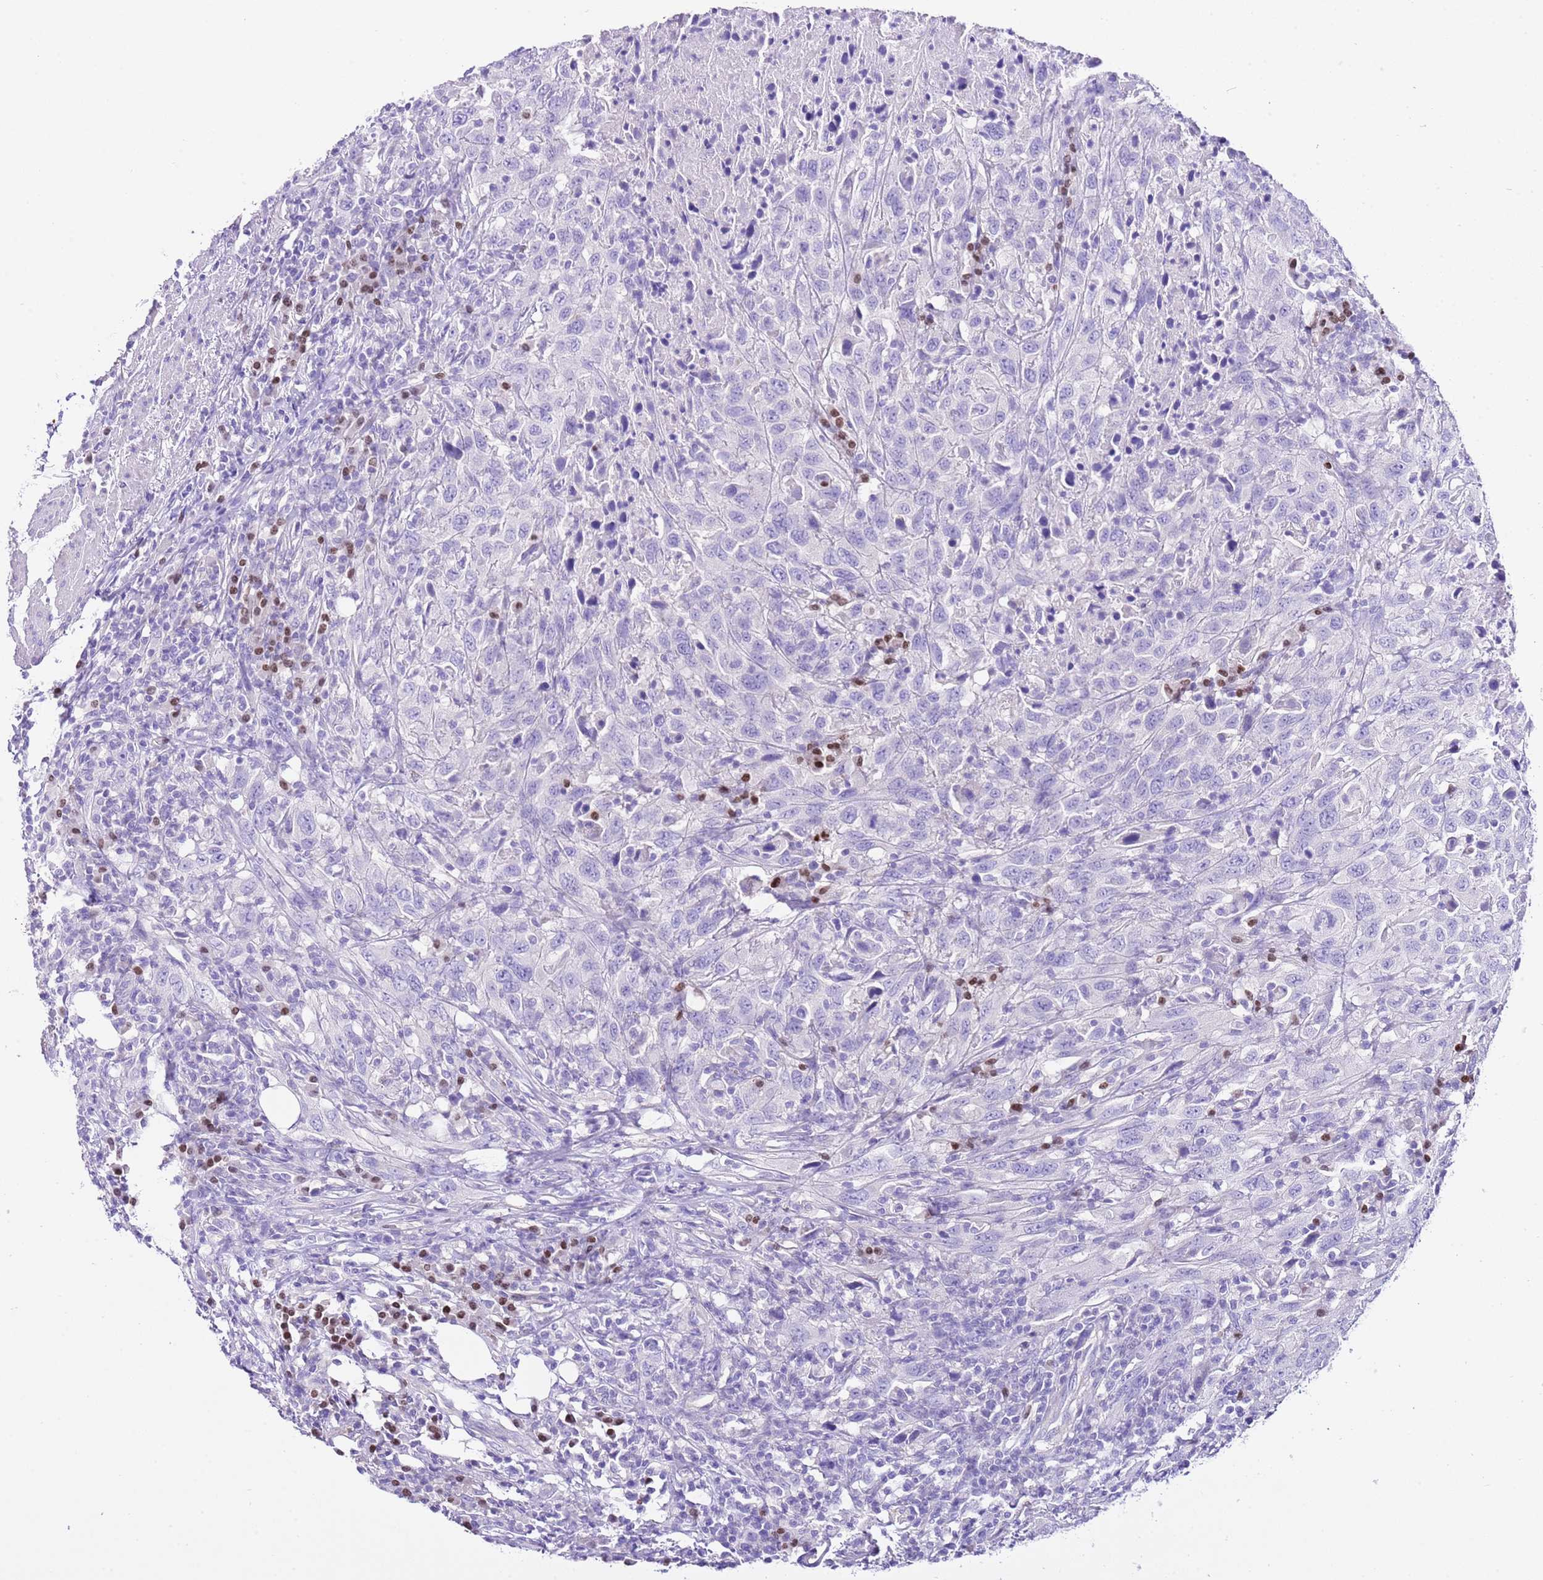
{"staining": {"intensity": "negative", "quantity": "none", "location": "none"}, "tissue": "urothelial cancer", "cell_type": "Tumor cells", "image_type": "cancer", "snomed": [{"axis": "morphology", "description": "Urothelial carcinoma, High grade"}, {"axis": "topography", "description": "Urinary bladder"}], "caption": "Immunohistochemistry photomicrograph of neoplastic tissue: urothelial cancer stained with DAB displays no significant protein expression in tumor cells.", "gene": "BHLHA15", "patient": {"sex": "male", "age": 61}}